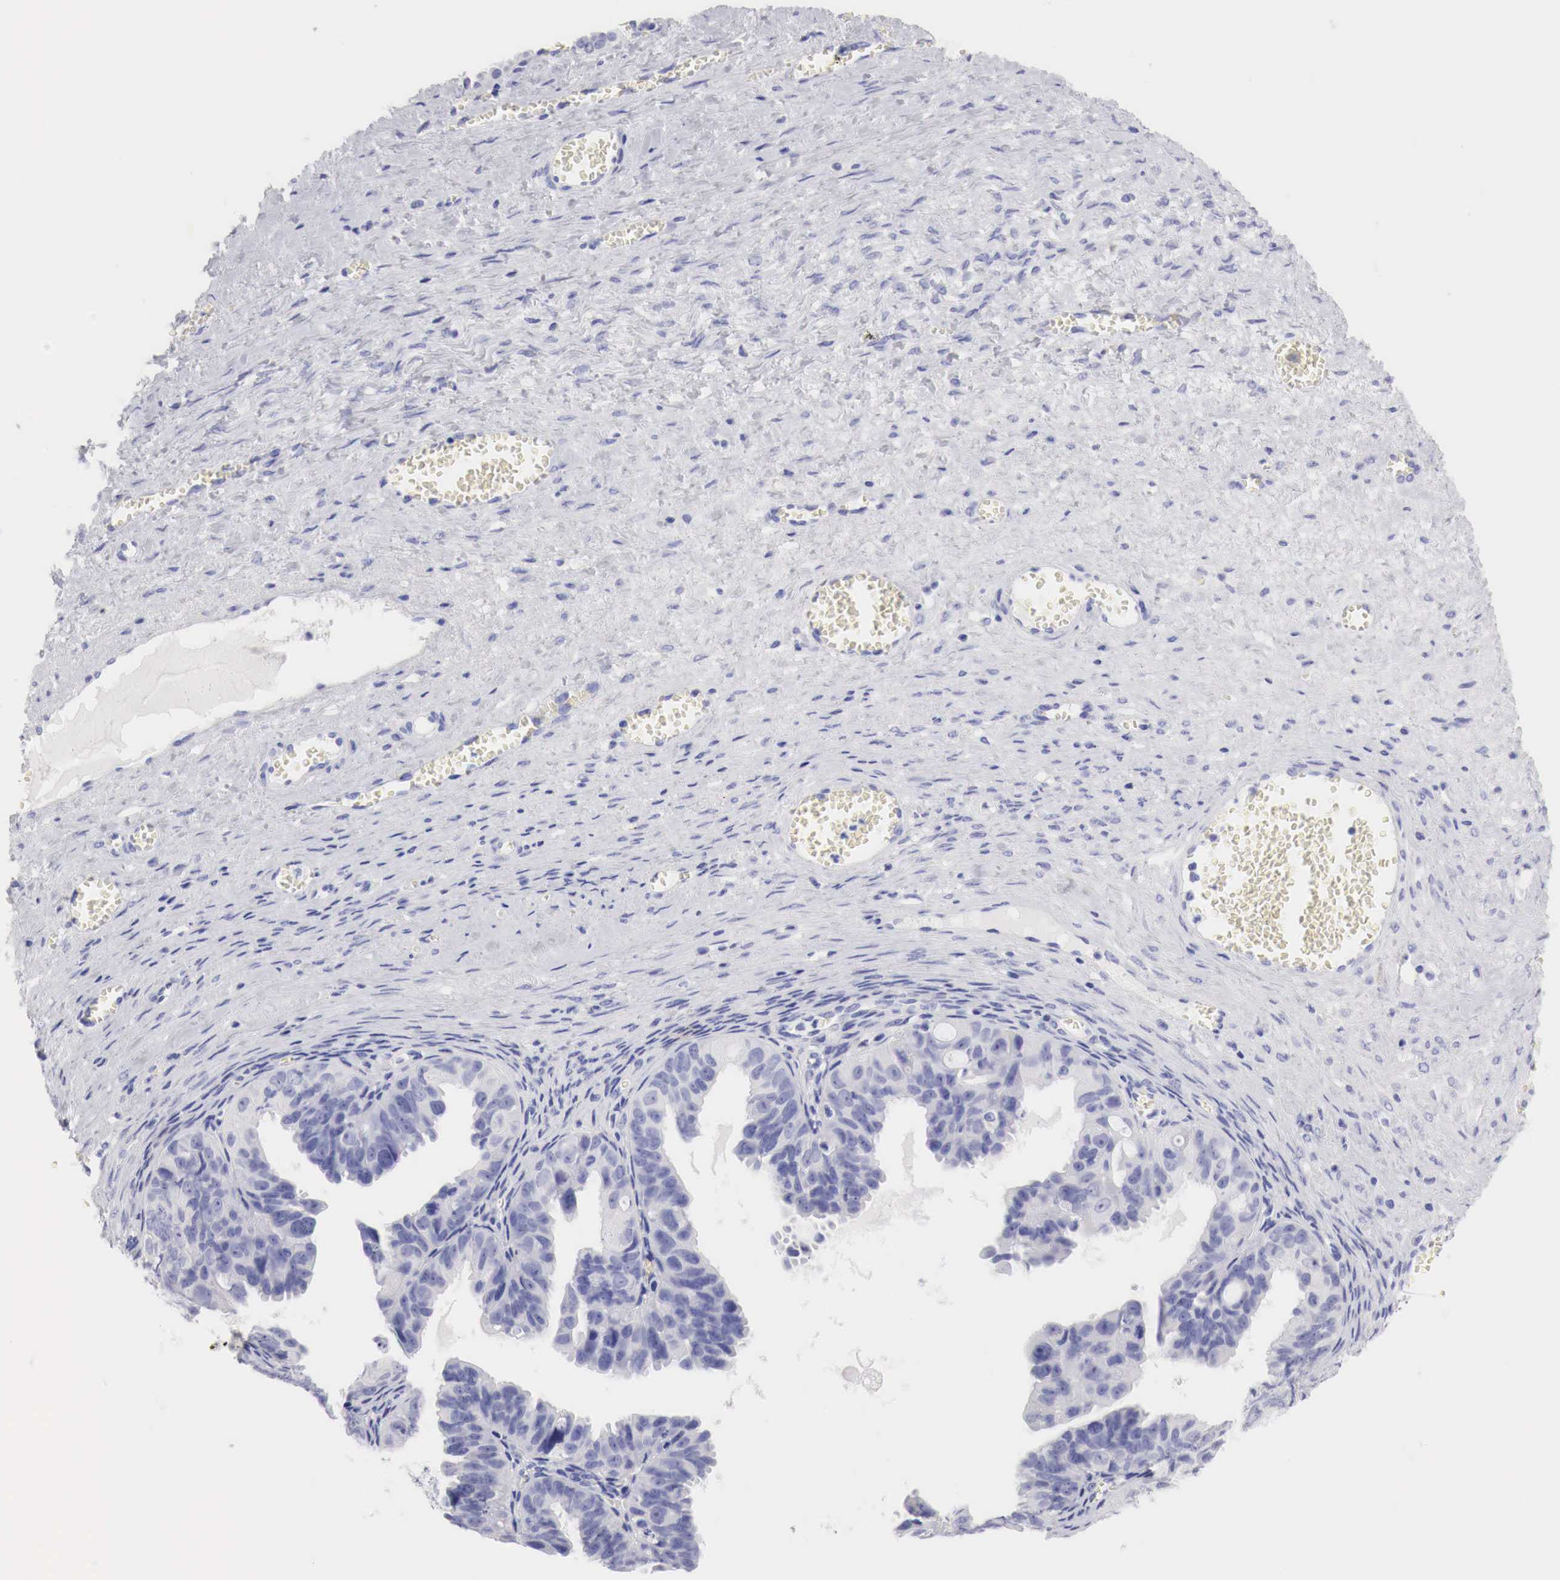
{"staining": {"intensity": "negative", "quantity": "none", "location": "none"}, "tissue": "ovarian cancer", "cell_type": "Tumor cells", "image_type": "cancer", "snomed": [{"axis": "morphology", "description": "Carcinoma, endometroid"}, {"axis": "topography", "description": "Ovary"}], "caption": "IHC image of neoplastic tissue: human endometroid carcinoma (ovarian) stained with DAB displays no significant protein staining in tumor cells. Nuclei are stained in blue.", "gene": "TYR", "patient": {"sex": "female", "age": 85}}